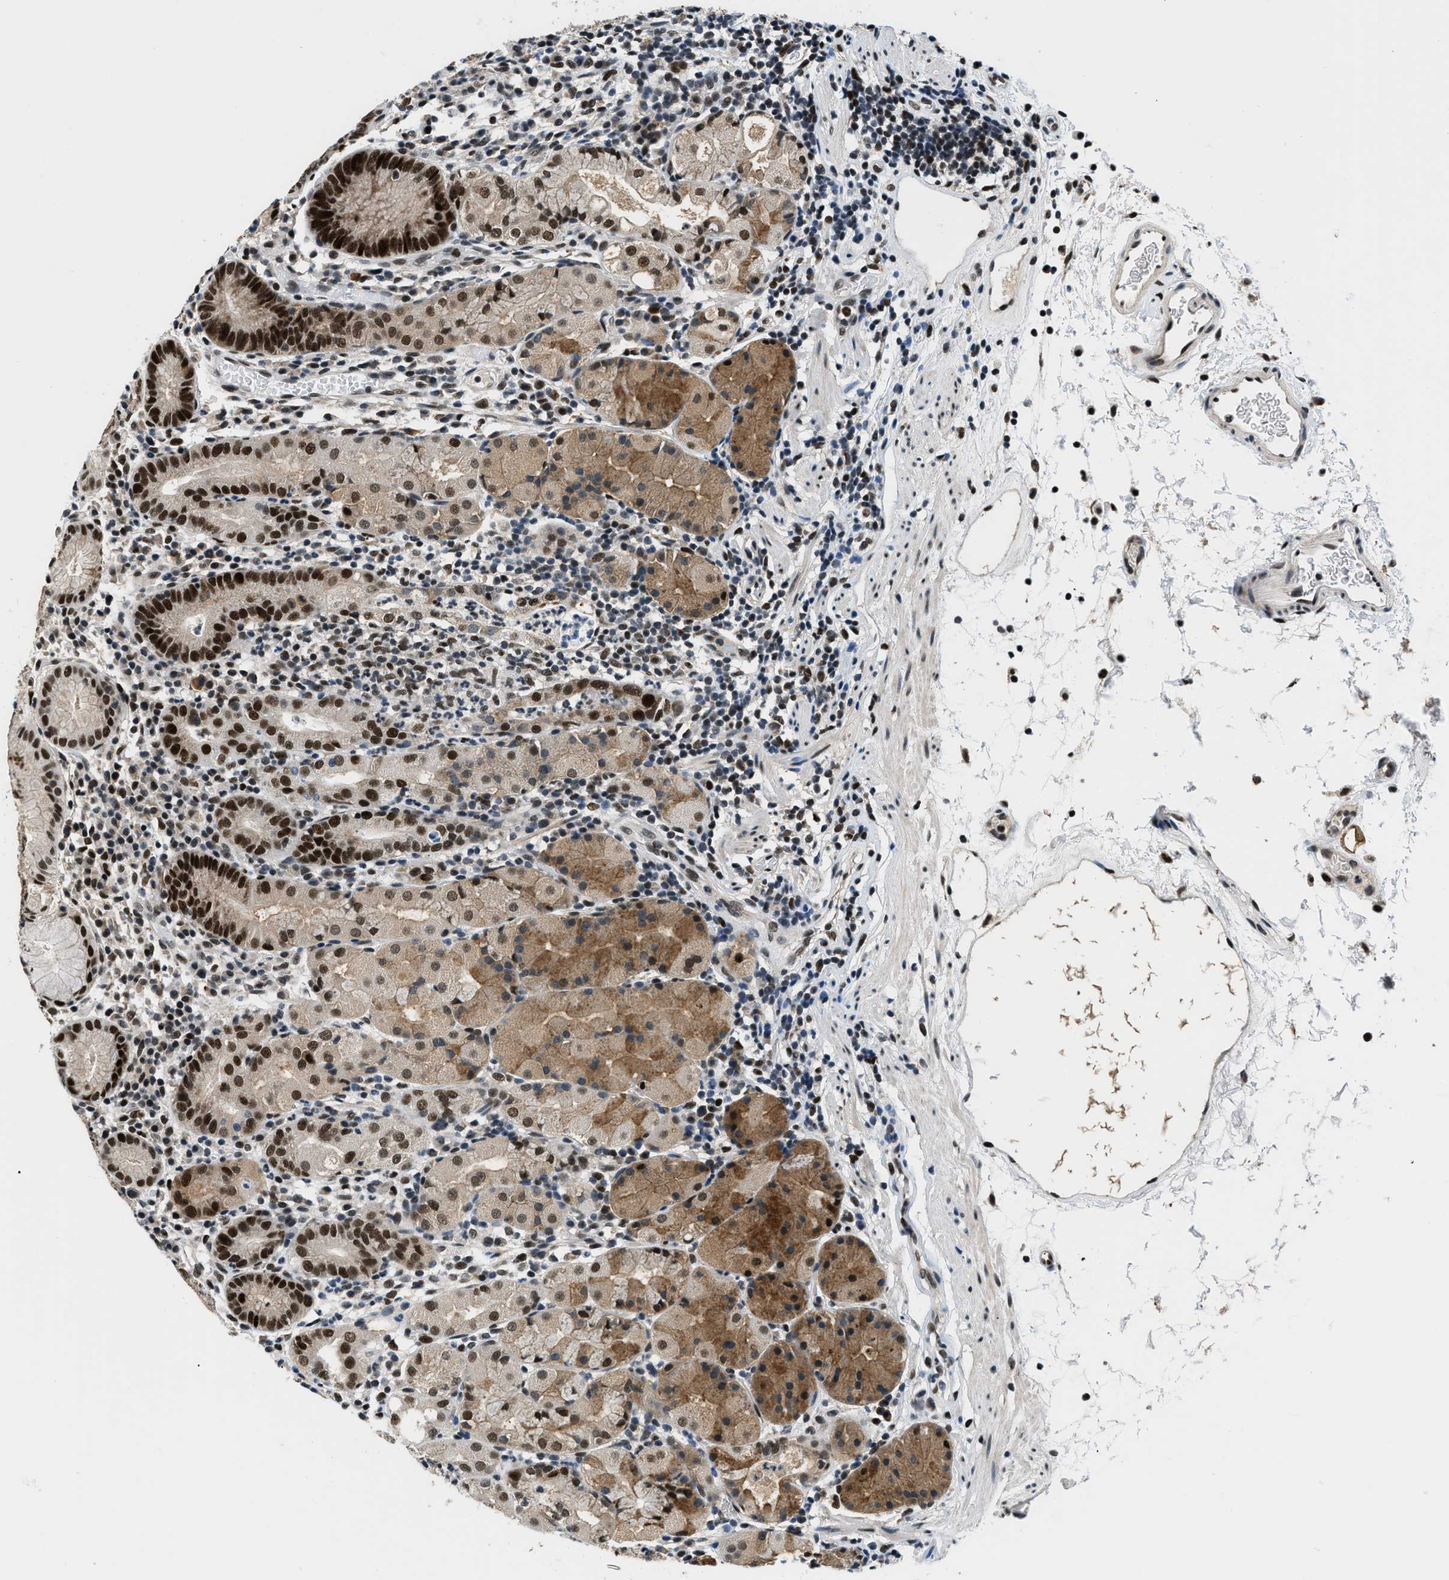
{"staining": {"intensity": "strong", "quantity": "25%-75%", "location": "cytoplasmic/membranous,nuclear"}, "tissue": "stomach", "cell_type": "Glandular cells", "image_type": "normal", "snomed": [{"axis": "morphology", "description": "Normal tissue, NOS"}, {"axis": "topography", "description": "Stomach"}, {"axis": "topography", "description": "Stomach, lower"}], "caption": "DAB (3,3'-diaminobenzidine) immunohistochemical staining of unremarkable stomach displays strong cytoplasmic/membranous,nuclear protein expression in approximately 25%-75% of glandular cells. Nuclei are stained in blue.", "gene": "KDM3B", "patient": {"sex": "female", "age": 75}}